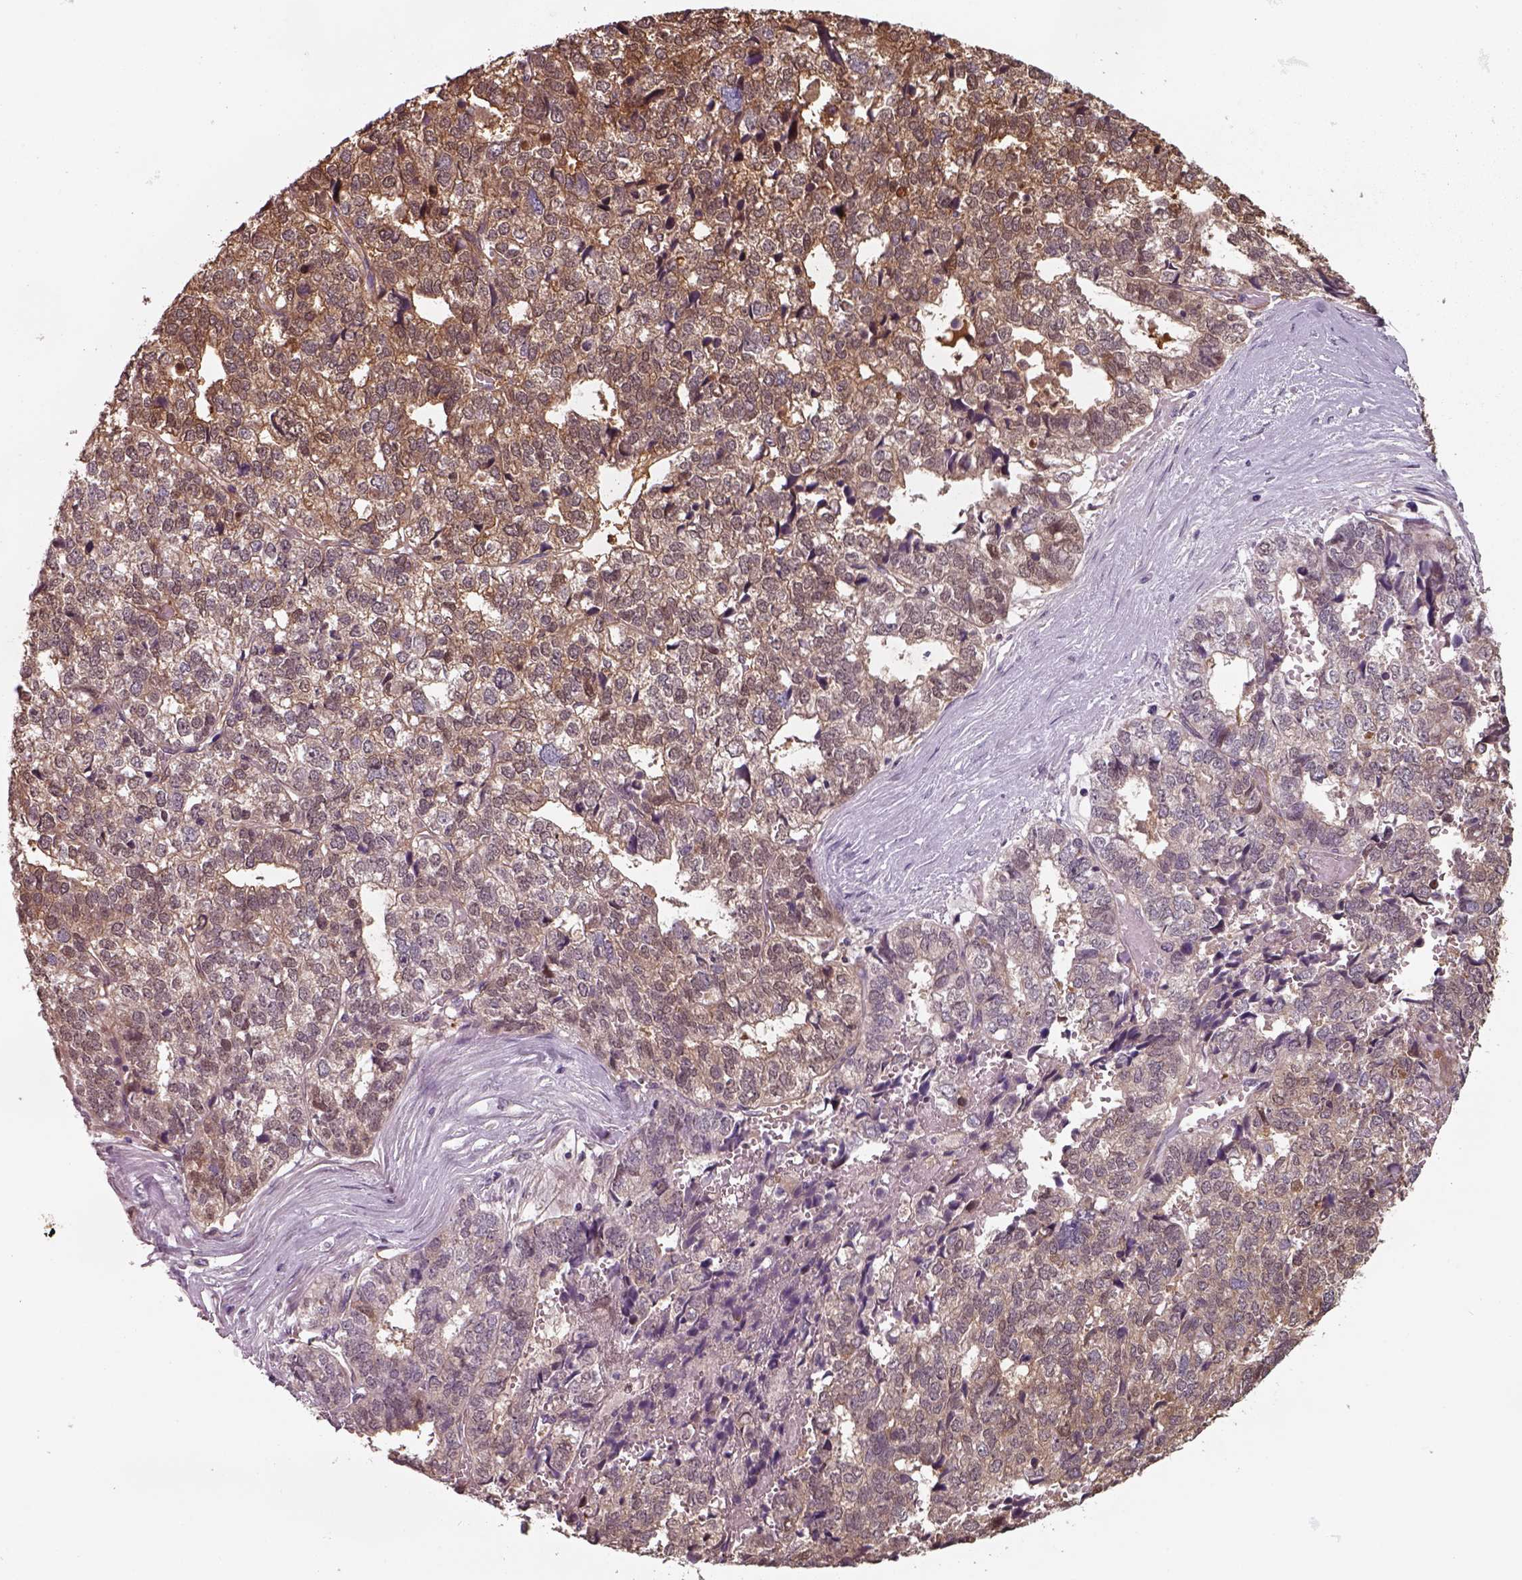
{"staining": {"intensity": "weak", "quantity": ">75%", "location": "cytoplasmic/membranous"}, "tissue": "stomach cancer", "cell_type": "Tumor cells", "image_type": "cancer", "snomed": [{"axis": "morphology", "description": "Adenocarcinoma, NOS"}, {"axis": "topography", "description": "Stomach"}], "caption": "A histopathology image showing weak cytoplasmic/membranous positivity in about >75% of tumor cells in stomach cancer, as visualized by brown immunohistochemical staining.", "gene": "ISYNA1", "patient": {"sex": "male", "age": 69}}